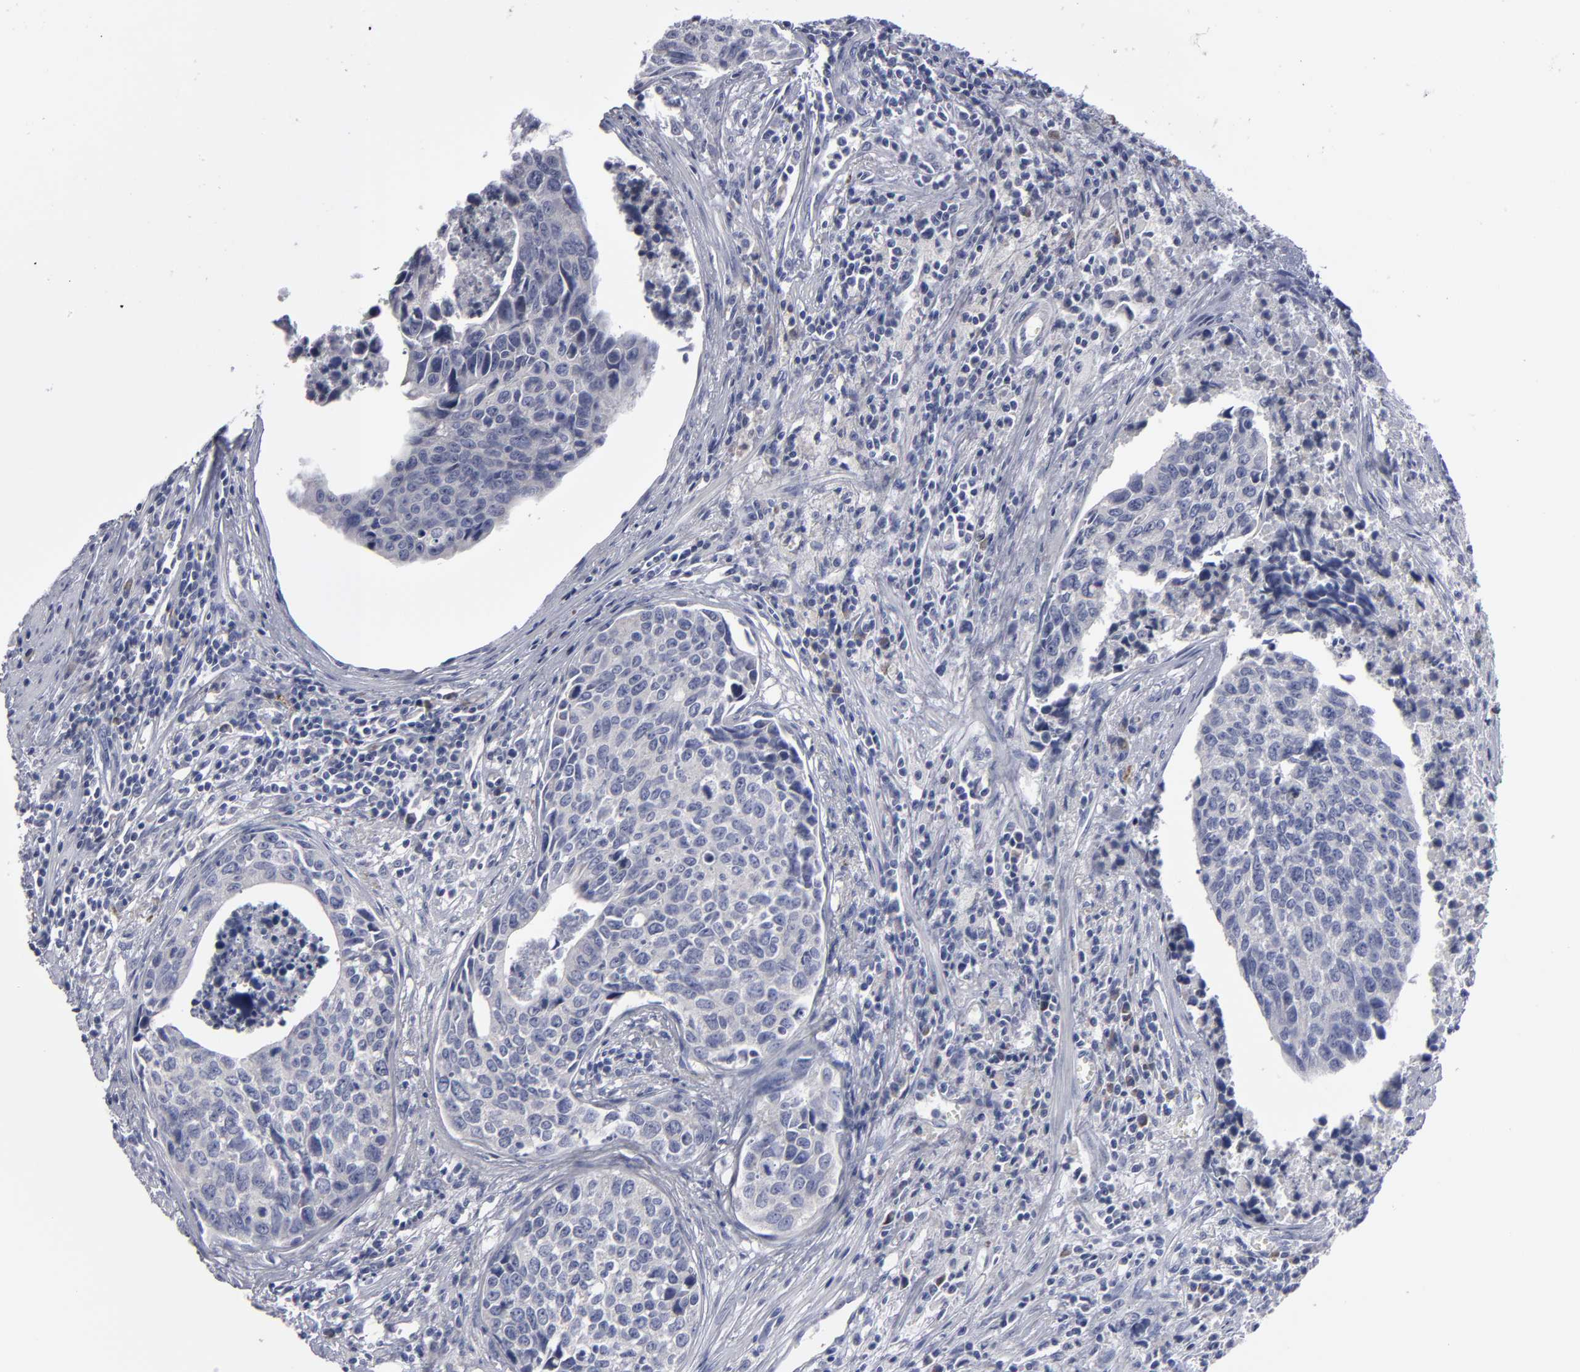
{"staining": {"intensity": "negative", "quantity": "none", "location": "none"}, "tissue": "urothelial cancer", "cell_type": "Tumor cells", "image_type": "cancer", "snomed": [{"axis": "morphology", "description": "Urothelial carcinoma, High grade"}, {"axis": "topography", "description": "Urinary bladder"}], "caption": "High magnification brightfield microscopy of urothelial carcinoma (high-grade) stained with DAB (brown) and counterstained with hematoxylin (blue): tumor cells show no significant expression. (DAB (3,3'-diaminobenzidine) immunohistochemistry (IHC) visualized using brightfield microscopy, high magnification).", "gene": "CCDC80", "patient": {"sex": "male", "age": 81}}